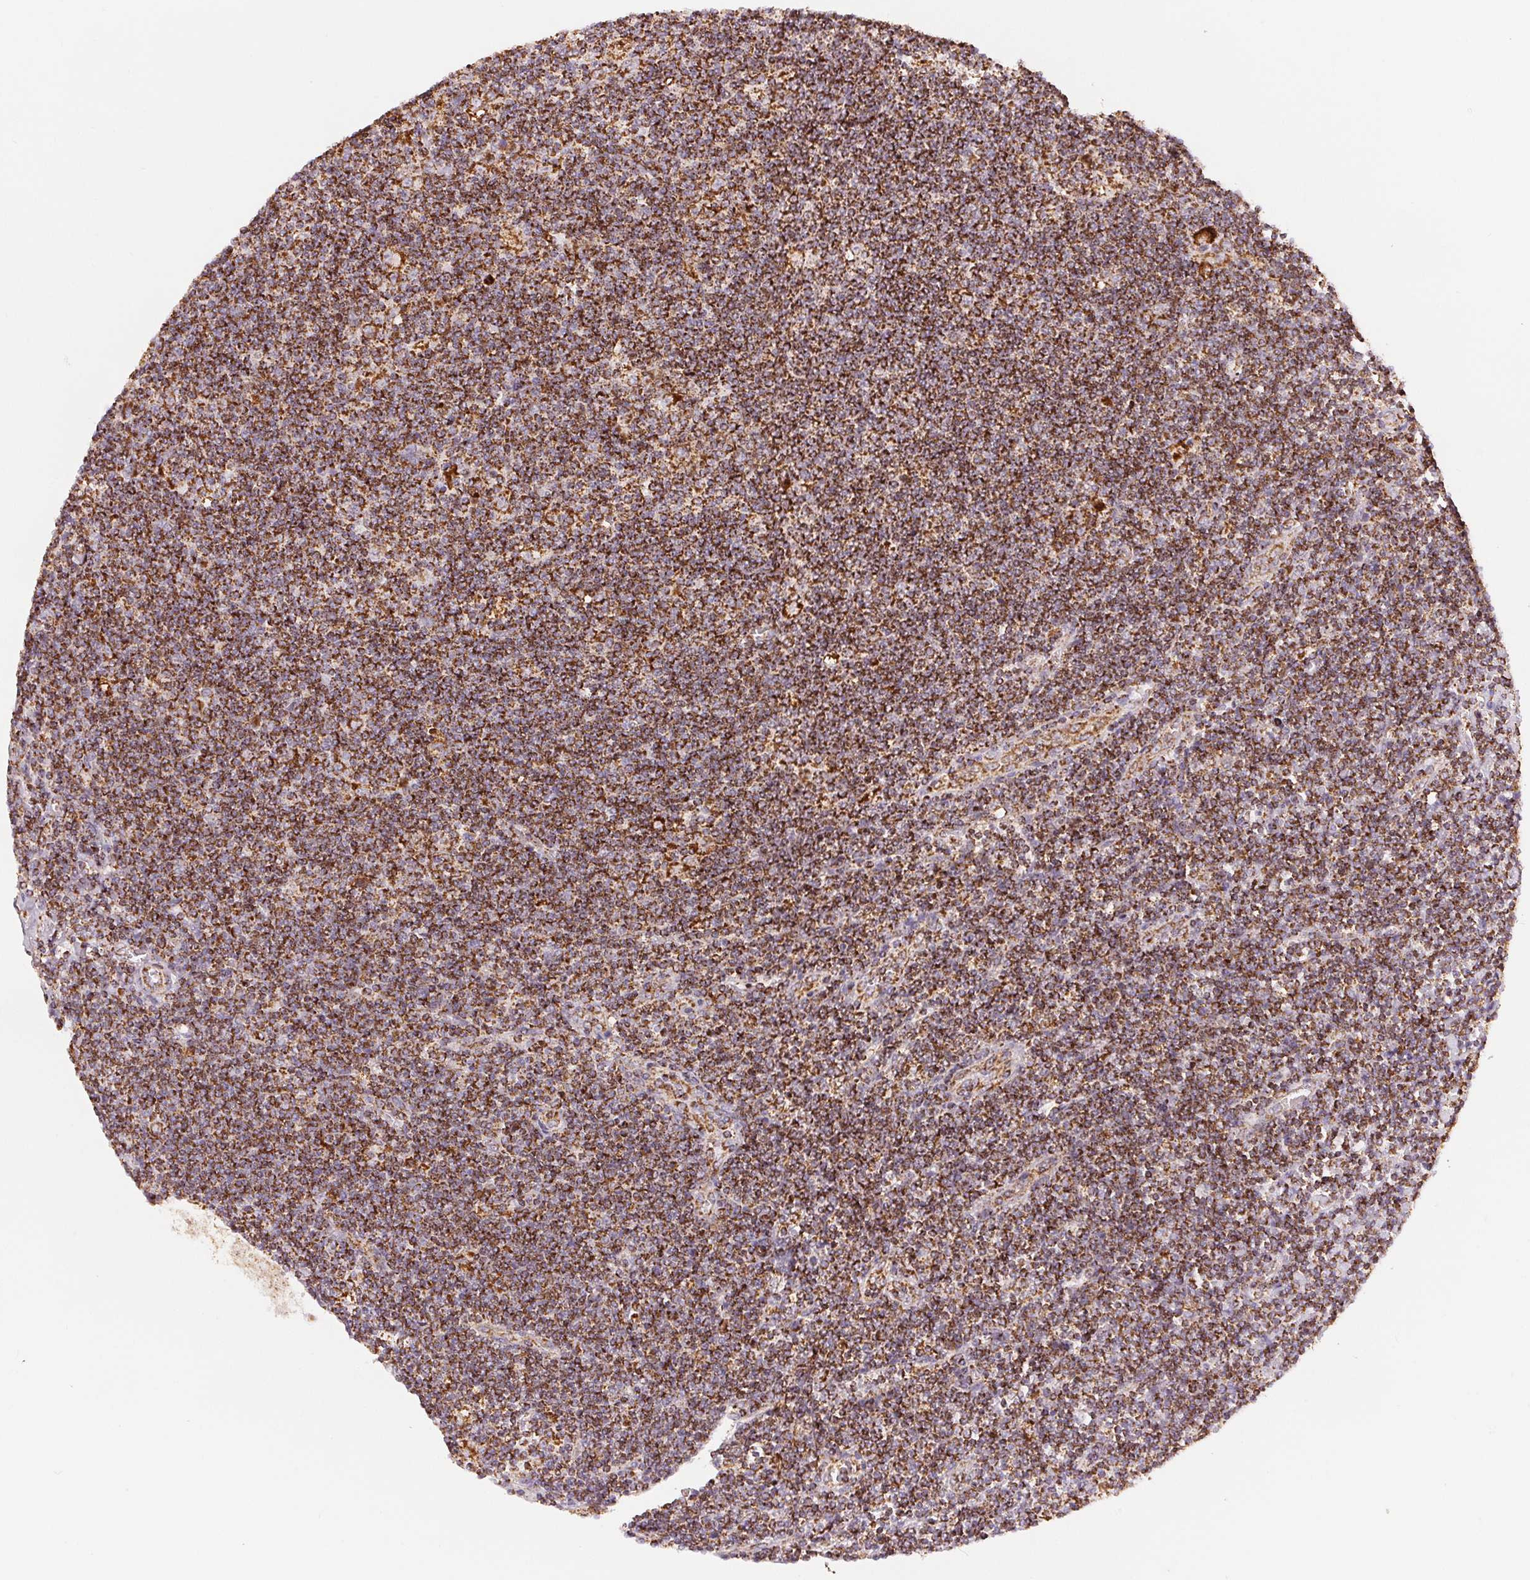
{"staining": {"intensity": "strong", "quantity": "25%-75%", "location": "cytoplasmic/membranous"}, "tissue": "lymphoma", "cell_type": "Tumor cells", "image_type": "cancer", "snomed": [{"axis": "morphology", "description": "Hodgkin's disease, NOS"}, {"axis": "topography", "description": "Lymph node"}], "caption": "Strong cytoplasmic/membranous staining for a protein is identified in about 25%-75% of tumor cells of lymphoma using IHC.", "gene": "SDHB", "patient": {"sex": "male", "age": 40}}